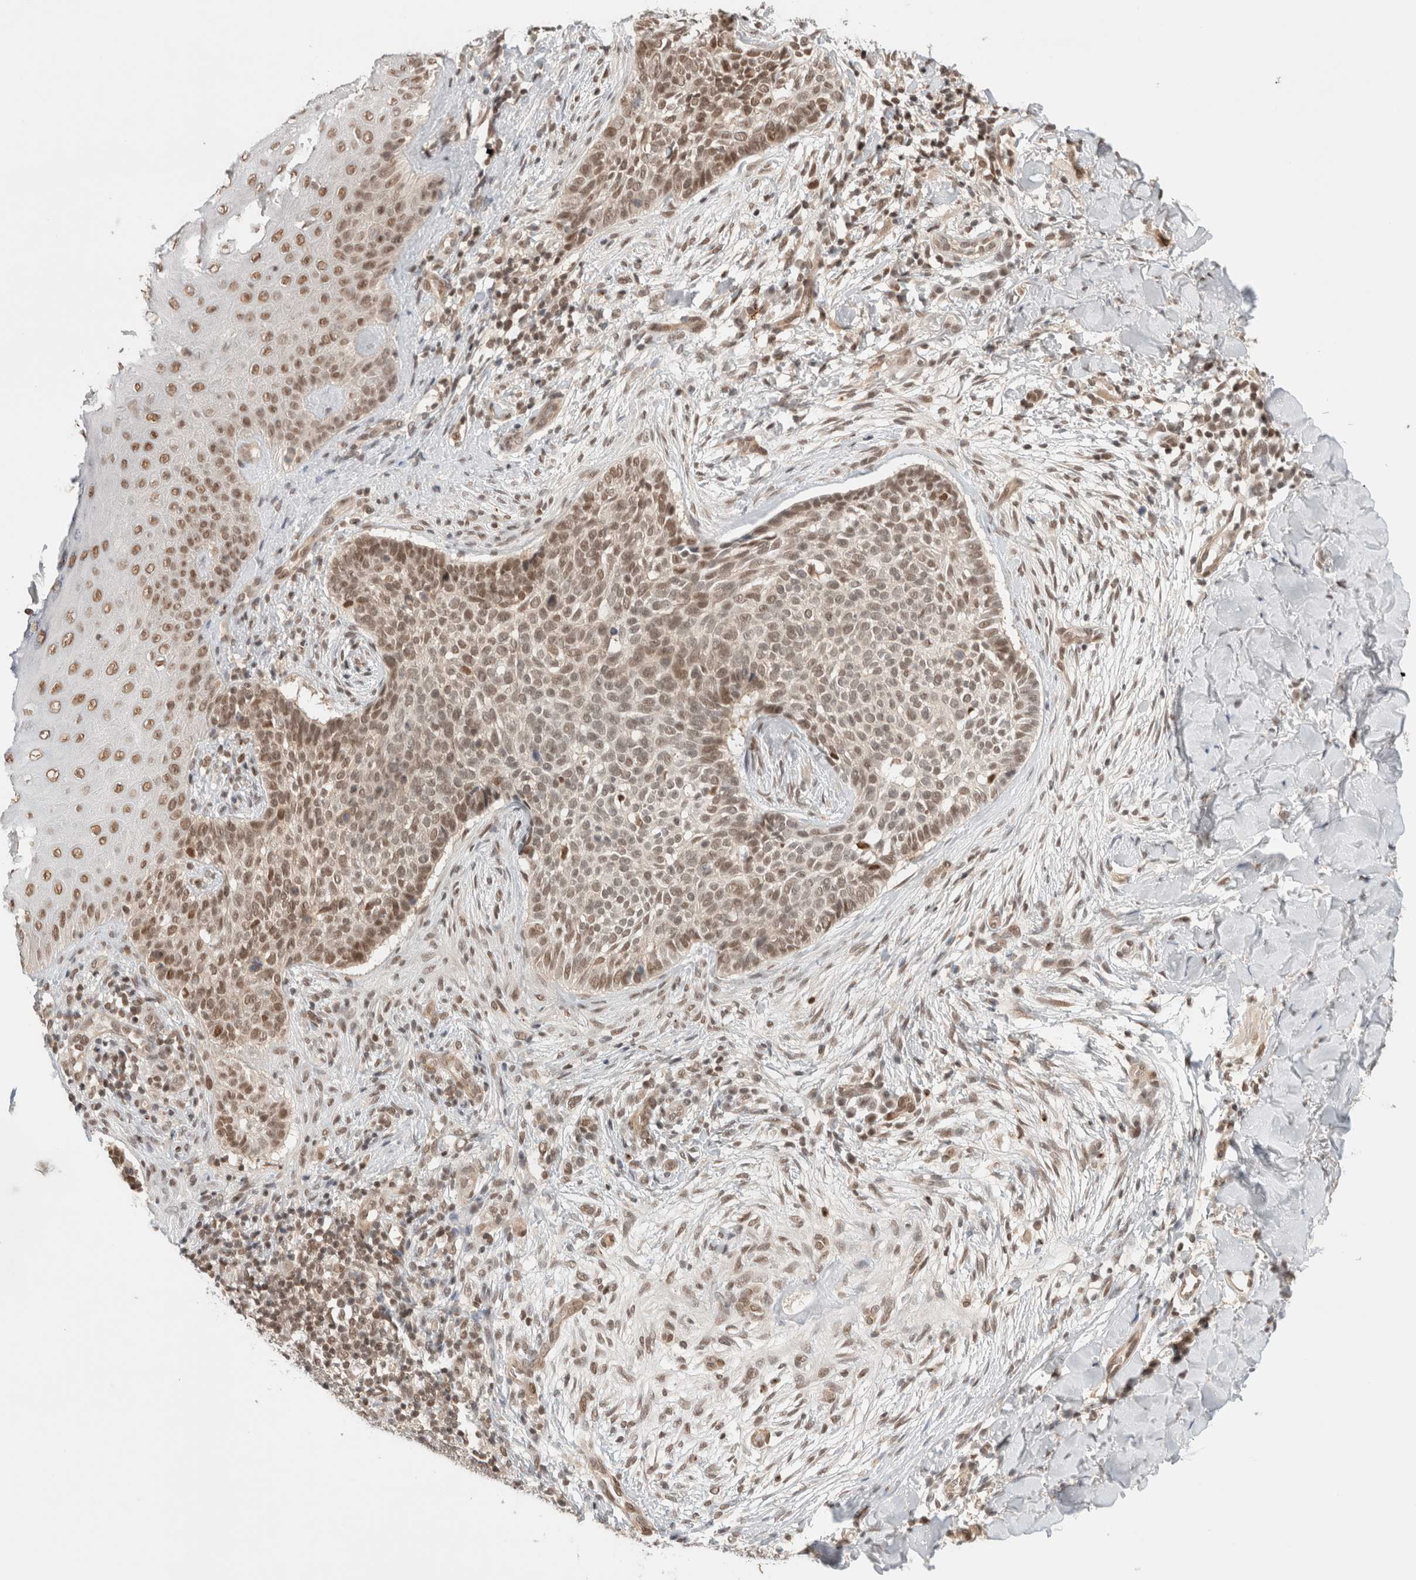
{"staining": {"intensity": "weak", "quantity": ">75%", "location": "nuclear"}, "tissue": "skin cancer", "cell_type": "Tumor cells", "image_type": "cancer", "snomed": [{"axis": "morphology", "description": "Normal tissue, NOS"}, {"axis": "morphology", "description": "Basal cell carcinoma"}, {"axis": "topography", "description": "Skin"}], "caption": "This micrograph exhibits immunohistochemistry staining of basal cell carcinoma (skin), with low weak nuclear expression in approximately >75% of tumor cells.", "gene": "GATAD2A", "patient": {"sex": "male", "age": 67}}